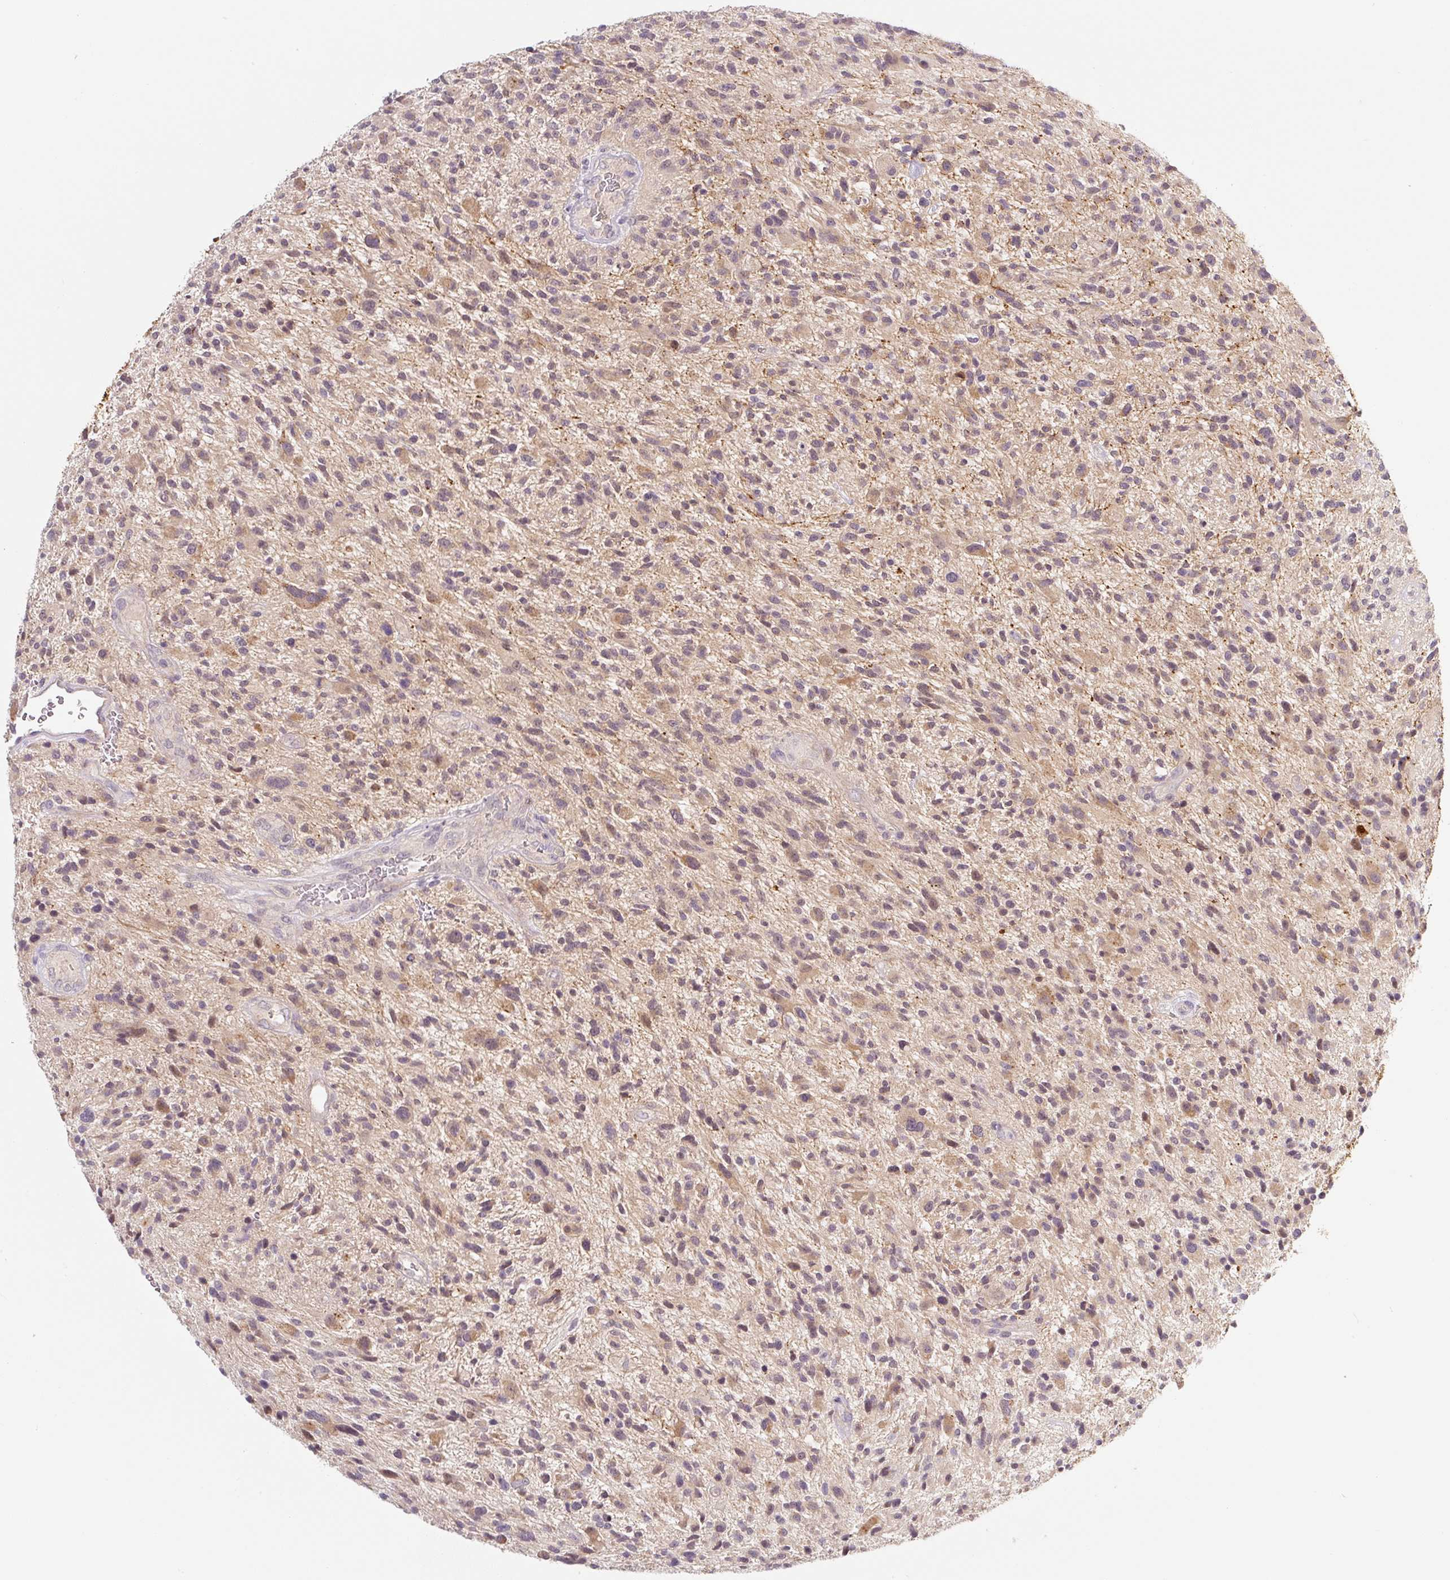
{"staining": {"intensity": "negative", "quantity": "none", "location": "none"}, "tissue": "glioma", "cell_type": "Tumor cells", "image_type": "cancer", "snomed": [{"axis": "morphology", "description": "Glioma, malignant, High grade"}, {"axis": "topography", "description": "Brain"}], "caption": "Immunohistochemistry of malignant high-grade glioma shows no expression in tumor cells.", "gene": "PRKAA2", "patient": {"sex": "male", "age": 47}}